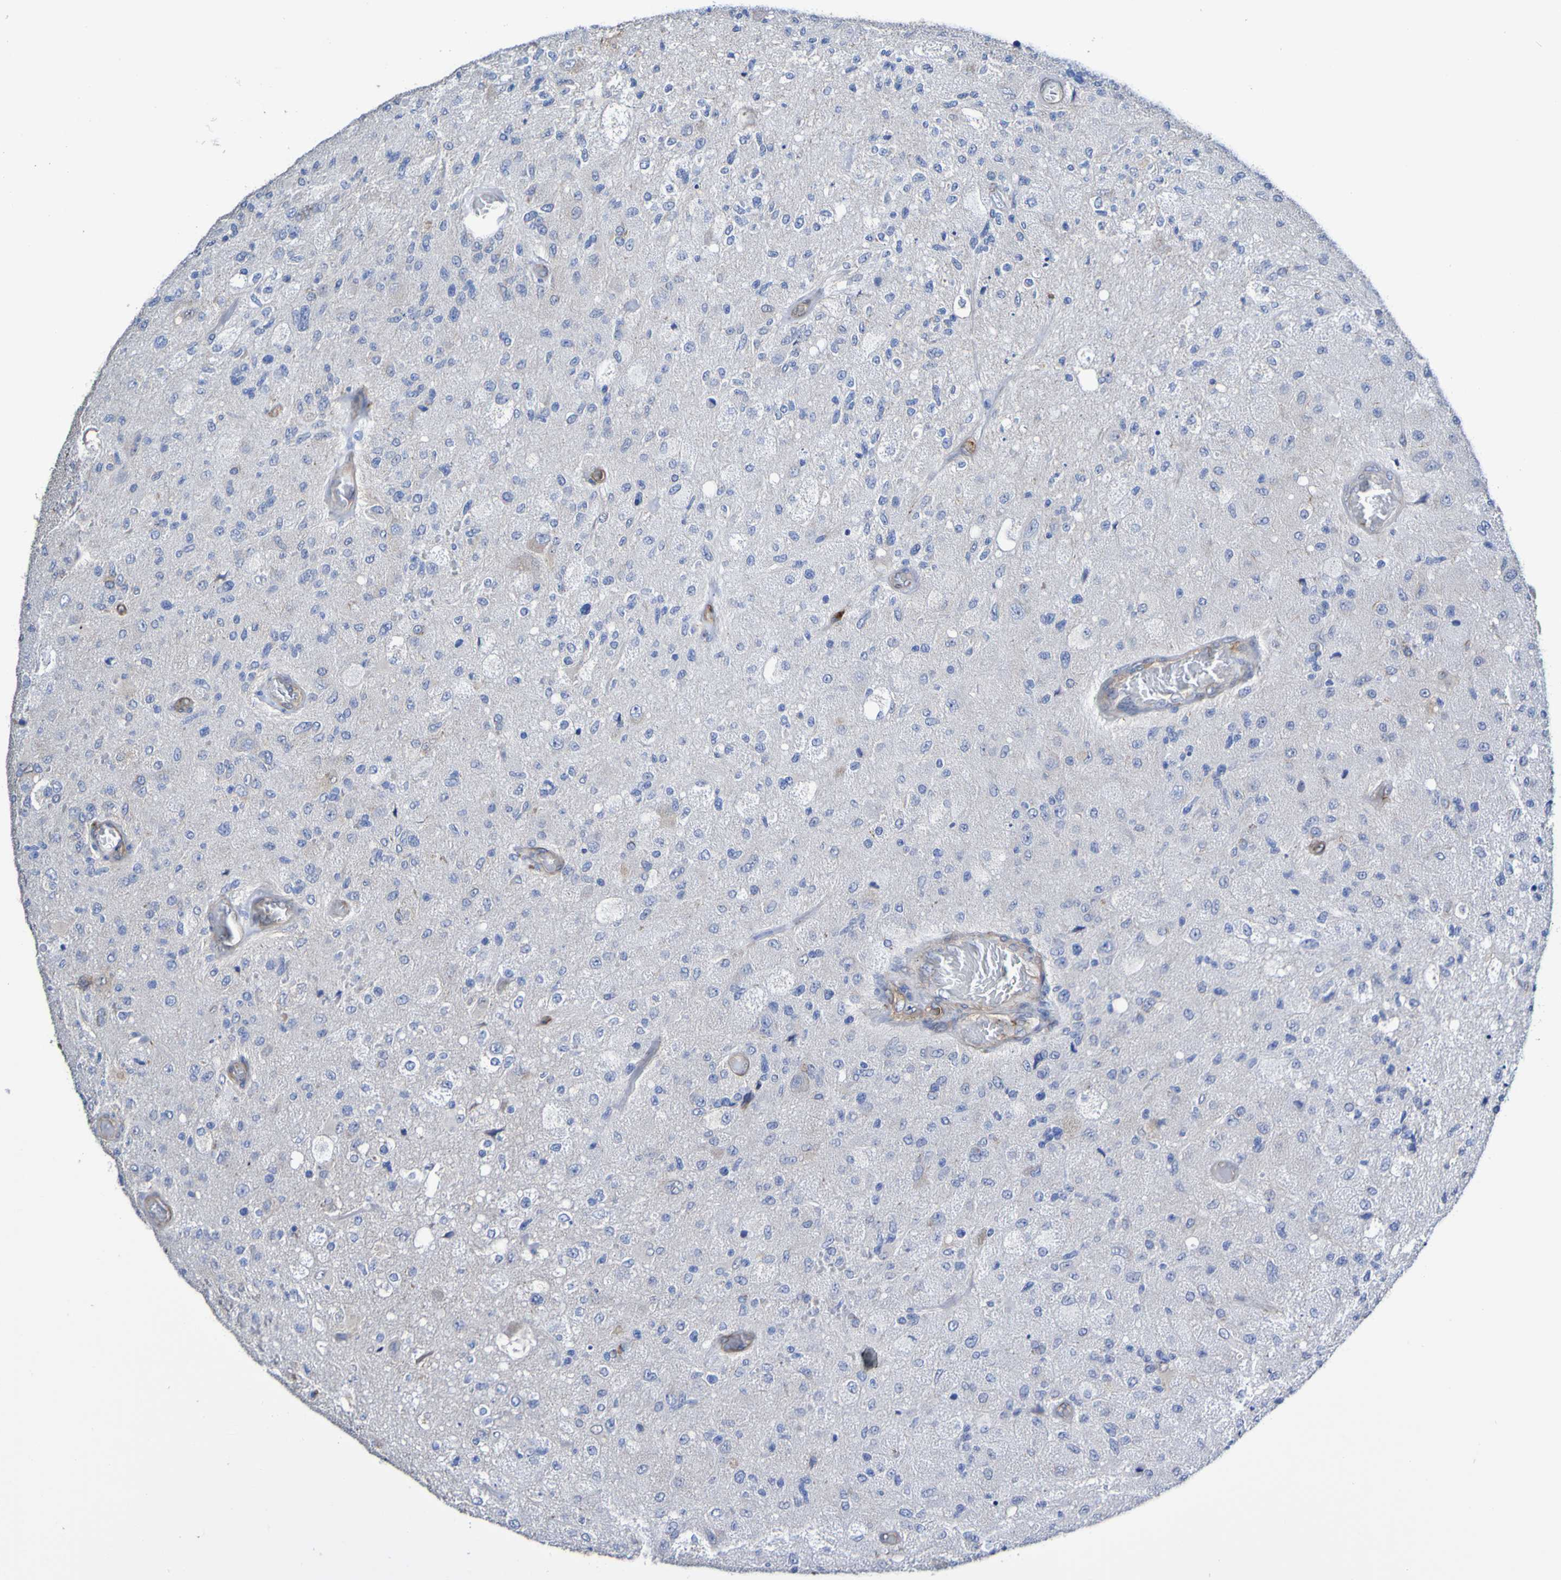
{"staining": {"intensity": "negative", "quantity": "none", "location": "none"}, "tissue": "glioma", "cell_type": "Tumor cells", "image_type": "cancer", "snomed": [{"axis": "morphology", "description": "Normal tissue, NOS"}, {"axis": "morphology", "description": "Glioma, malignant, High grade"}, {"axis": "topography", "description": "Cerebral cortex"}], "caption": "High magnification brightfield microscopy of malignant glioma (high-grade) stained with DAB (3,3'-diaminobenzidine) (brown) and counterstained with hematoxylin (blue): tumor cells show no significant positivity.", "gene": "ELMOD3", "patient": {"sex": "male", "age": 77}}